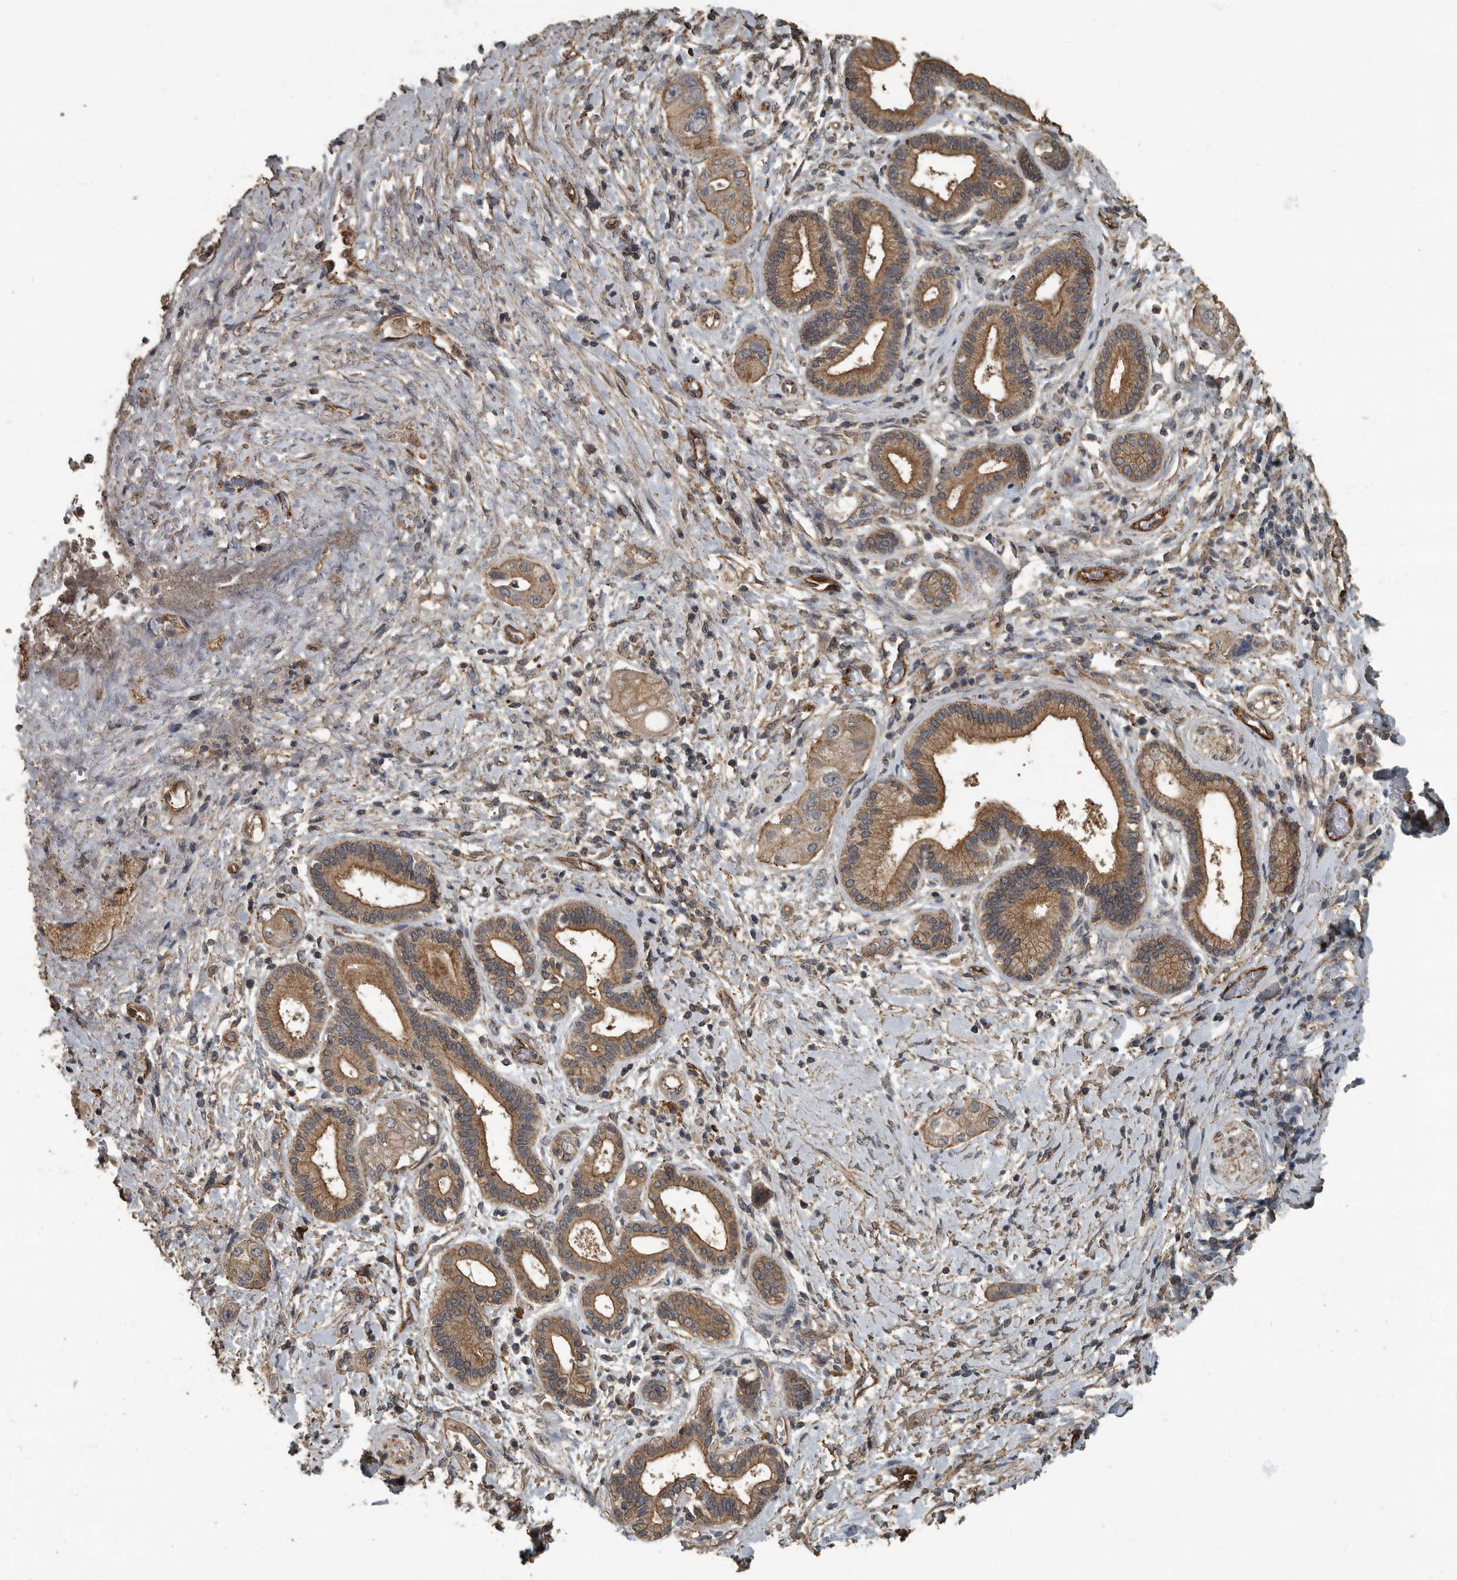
{"staining": {"intensity": "weak", "quantity": ">75%", "location": "cytoplasmic/membranous"}, "tissue": "pancreatic cancer", "cell_type": "Tumor cells", "image_type": "cancer", "snomed": [{"axis": "morphology", "description": "Adenocarcinoma, NOS"}, {"axis": "topography", "description": "Pancreas"}], "caption": "The photomicrograph reveals immunohistochemical staining of adenocarcinoma (pancreatic). There is weak cytoplasmic/membranous expression is identified in about >75% of tumor cells.", "gene": "IL15RA", "patient": {"sex": "male", "age": 58}}